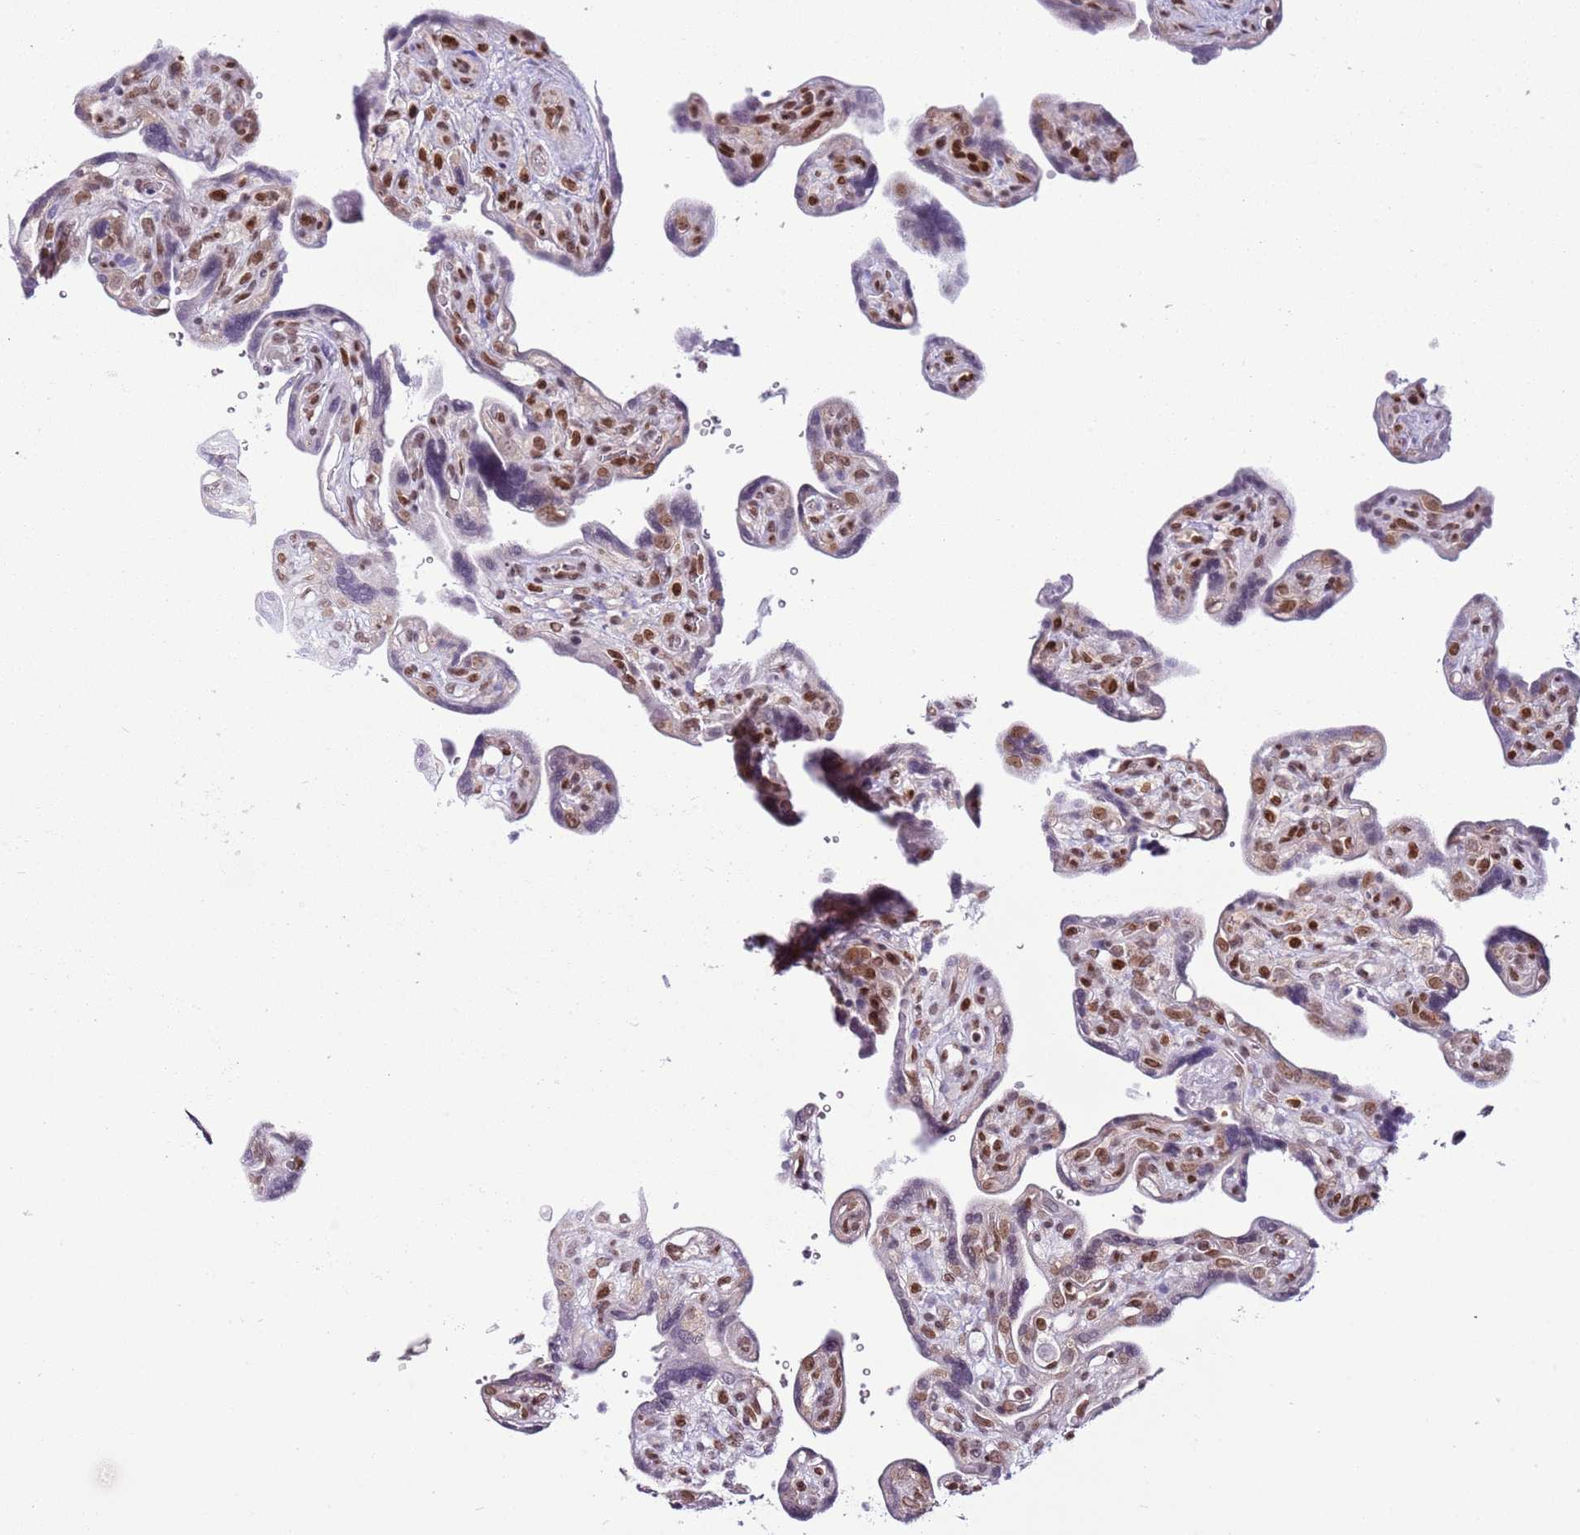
{"staining": {"intensity": "weak", "quantity": ">75%", "location": "nuclear"}, "tissue": "placenta", "cell_type": "Trophoblastic cells", "image_type": "normal", "snomed": [{"axis": "morphology", "description": "Normal tissue, NOS"}, {"axis": "topography", "description": "Placenta"}], "caption": "Immunohistochemical staining of unremarkable human placenta shows low levels of weak nuclear expression in approximately >75% of trophoblastic cells. The staining is performed using DAB brown chromogen to label protein expression. The nuclei are counter-stained blue using hematoxylin.", "gene": "SELENOH", "patient": {"sex": "female", "age": 39}}